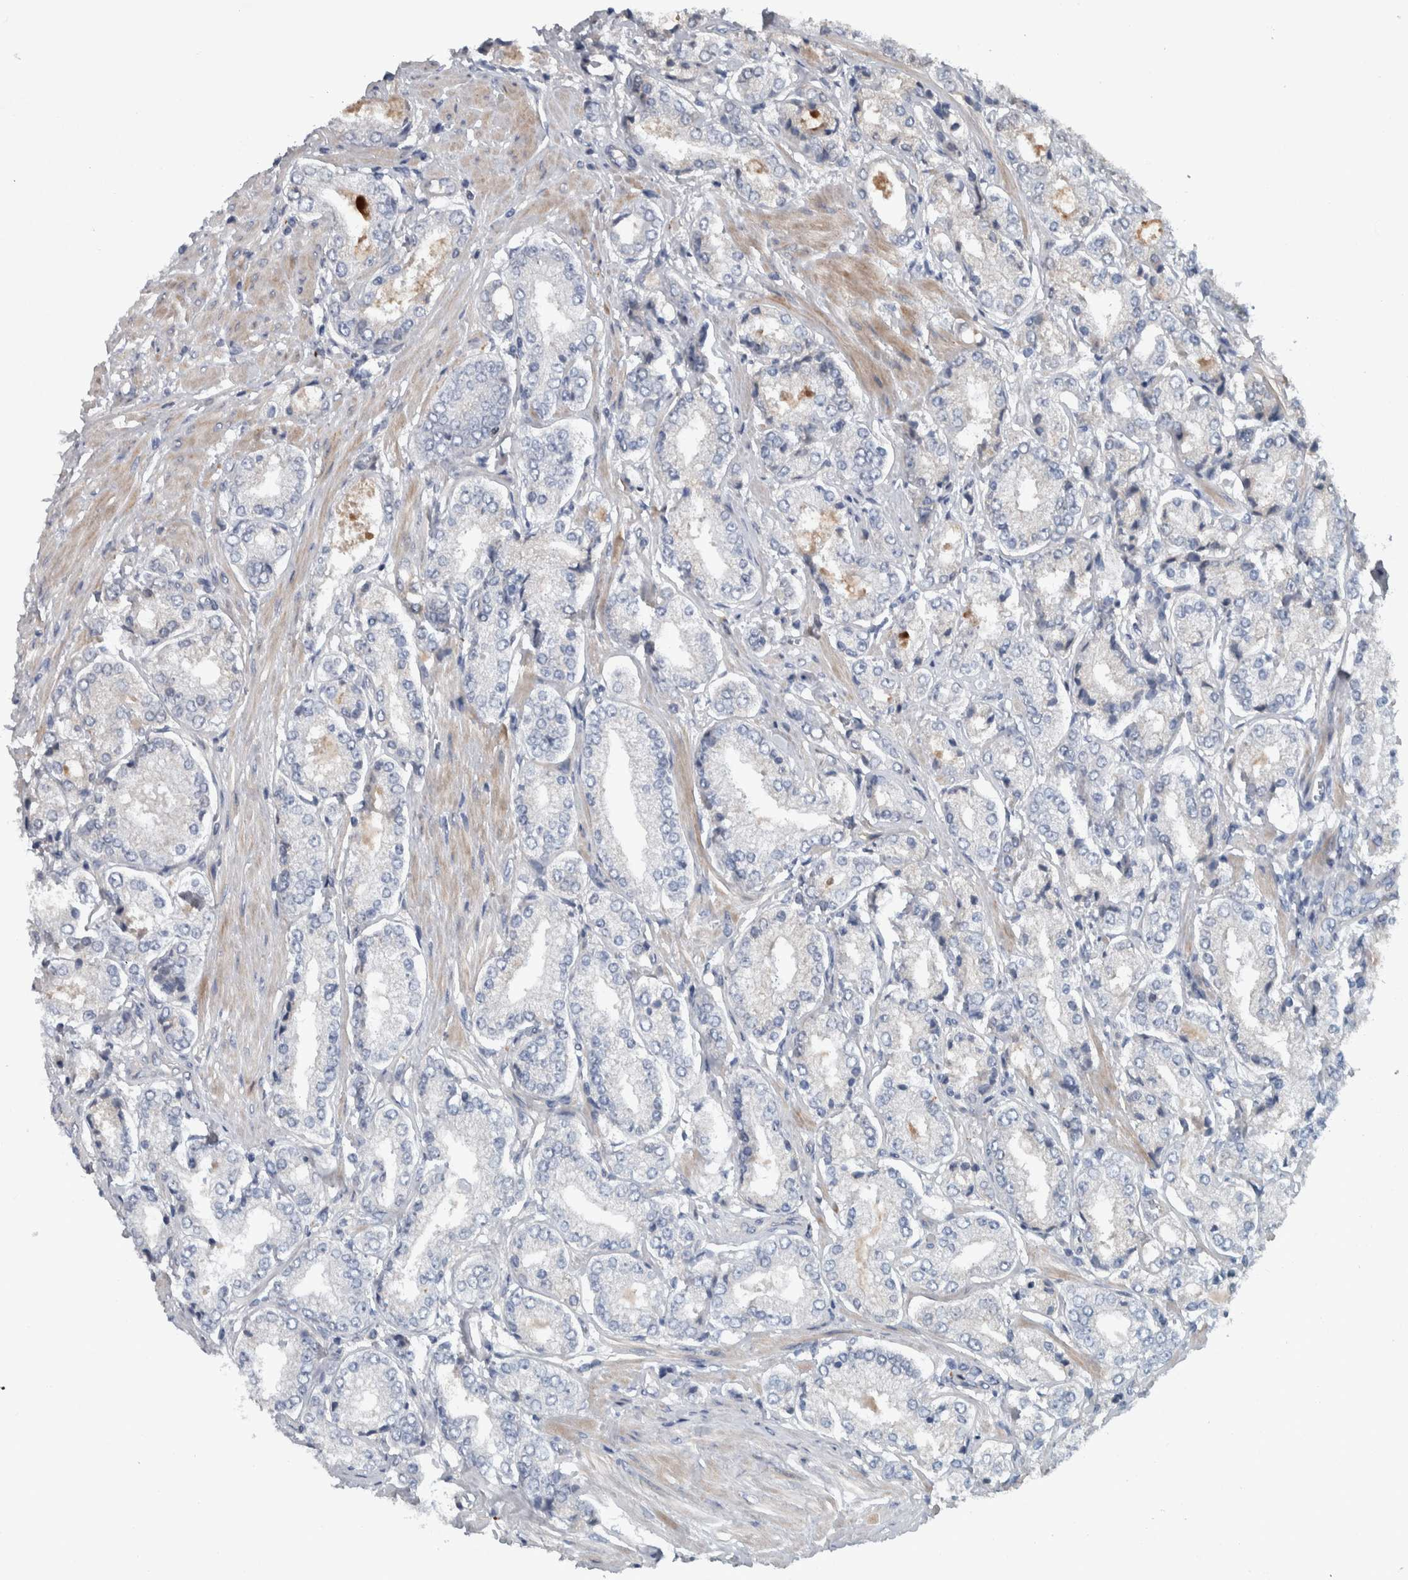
{"staining": {"intensity": "negative", "quantity": "none", "location": "none"}, "tissue": "prostate cancer", "cell_type": "Tumor cells", "image_type": "cancer", "snomed": [{"axis": "morphology", "description": "Adenocarcinoma, Low grade"}, {"axis": "topography", "description": "Prostate"}], "caption": "Protein analysis of adenocarcinoma (low-grade) (prostate) shows no significant staining in tumor cells.", "gene": "SERPINC1", "patient": {"sex": "male", "age": 62}}